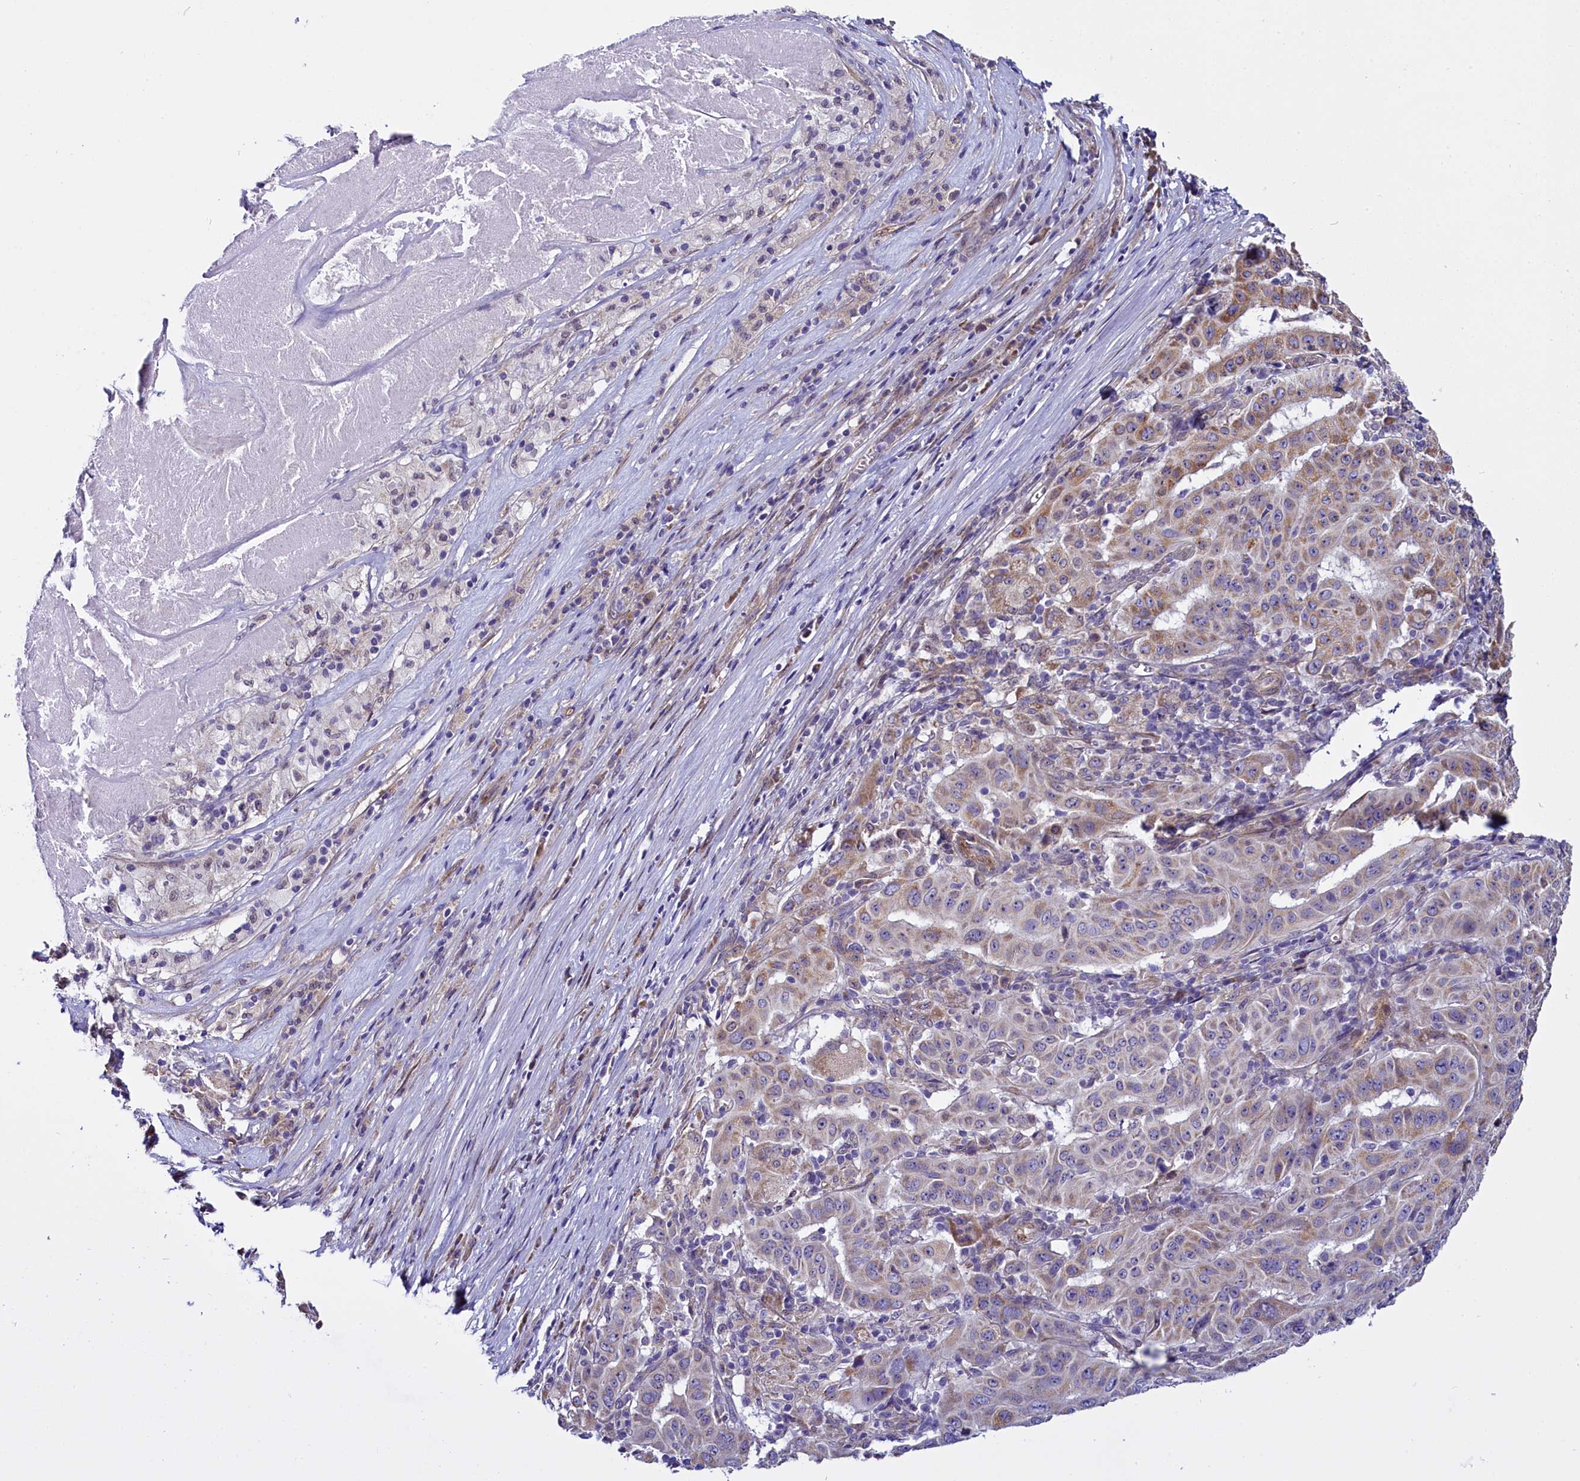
{"staining": {"intensity": "weak", "quantity": "25%-75%", "location": "cytoplasmic/membranous"}, "tissue": "pancreatic cancer", "cell_type": "Tumor cells", "image_type": "cancer", "snomed": [{"axis": "morphology", "description": "Adenocarcinoma, NOS"}, {"axis": "topography", "description": "Pancreas"}], "caption": "There is low levels of weak cytoplasmic/membranous staining in tumor cells of pancreatic cancer, as demonstrated by immunohistochemical staining (brown color).", "gene": "UACA", "patient": {"sex": "male", "age": 63}}